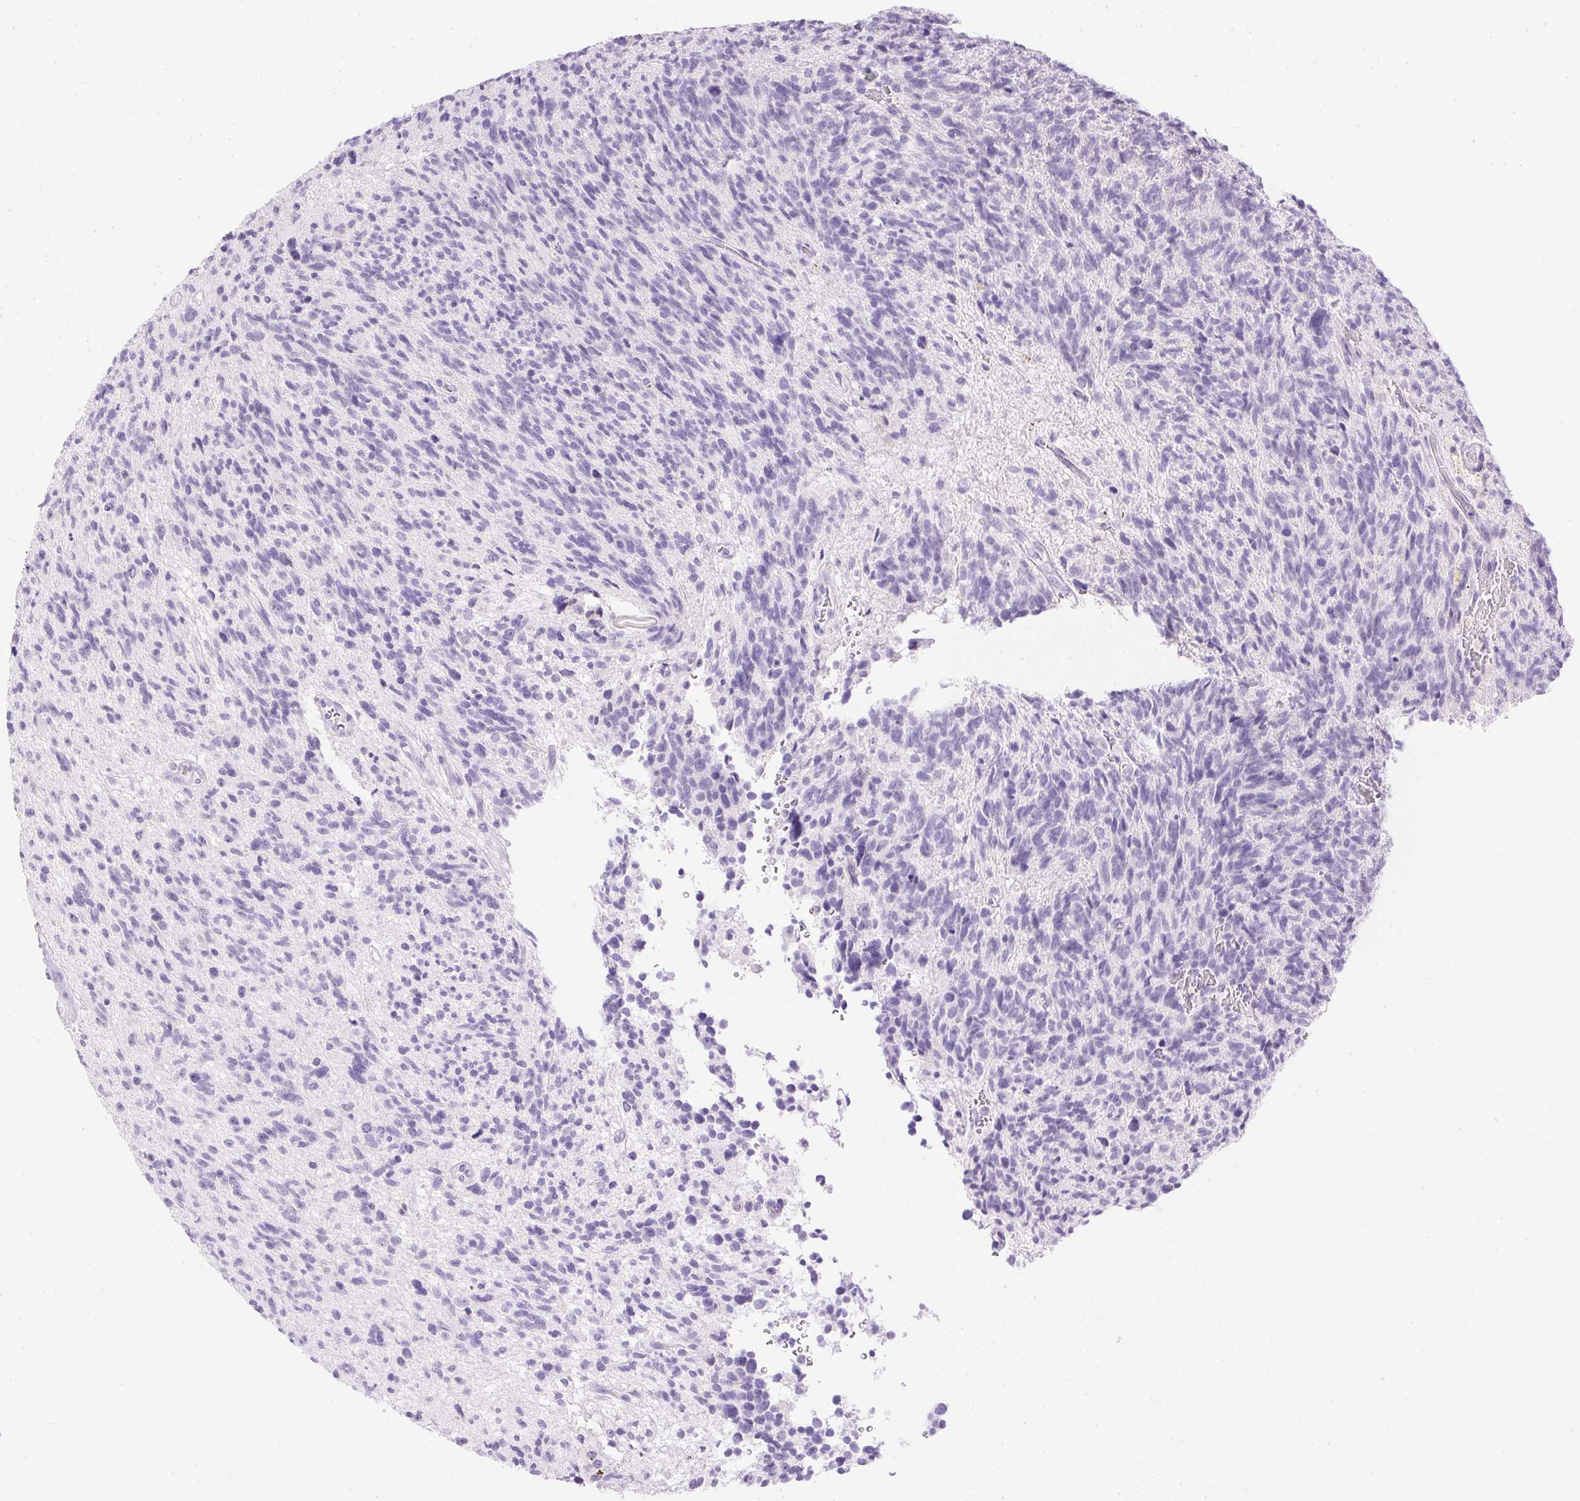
{"staining": {"intensity": "negative", "quantity": "none", "location": "none"}, "tissue": "glioma", "cell_type": "Tumor cells", "image_type": "cancer", "snomed": [{"axis": "morphology", "description": "Glioma, malignant, High grade"}, {"axis": "topography", "description": "Brain"}], "caption": "Immunohistochemistry of malignant glioma (high-grade) displays no expression in tumor cells.", "gene": "ATP6V1G3", "patient": {"sex": "male", "age": 29}}